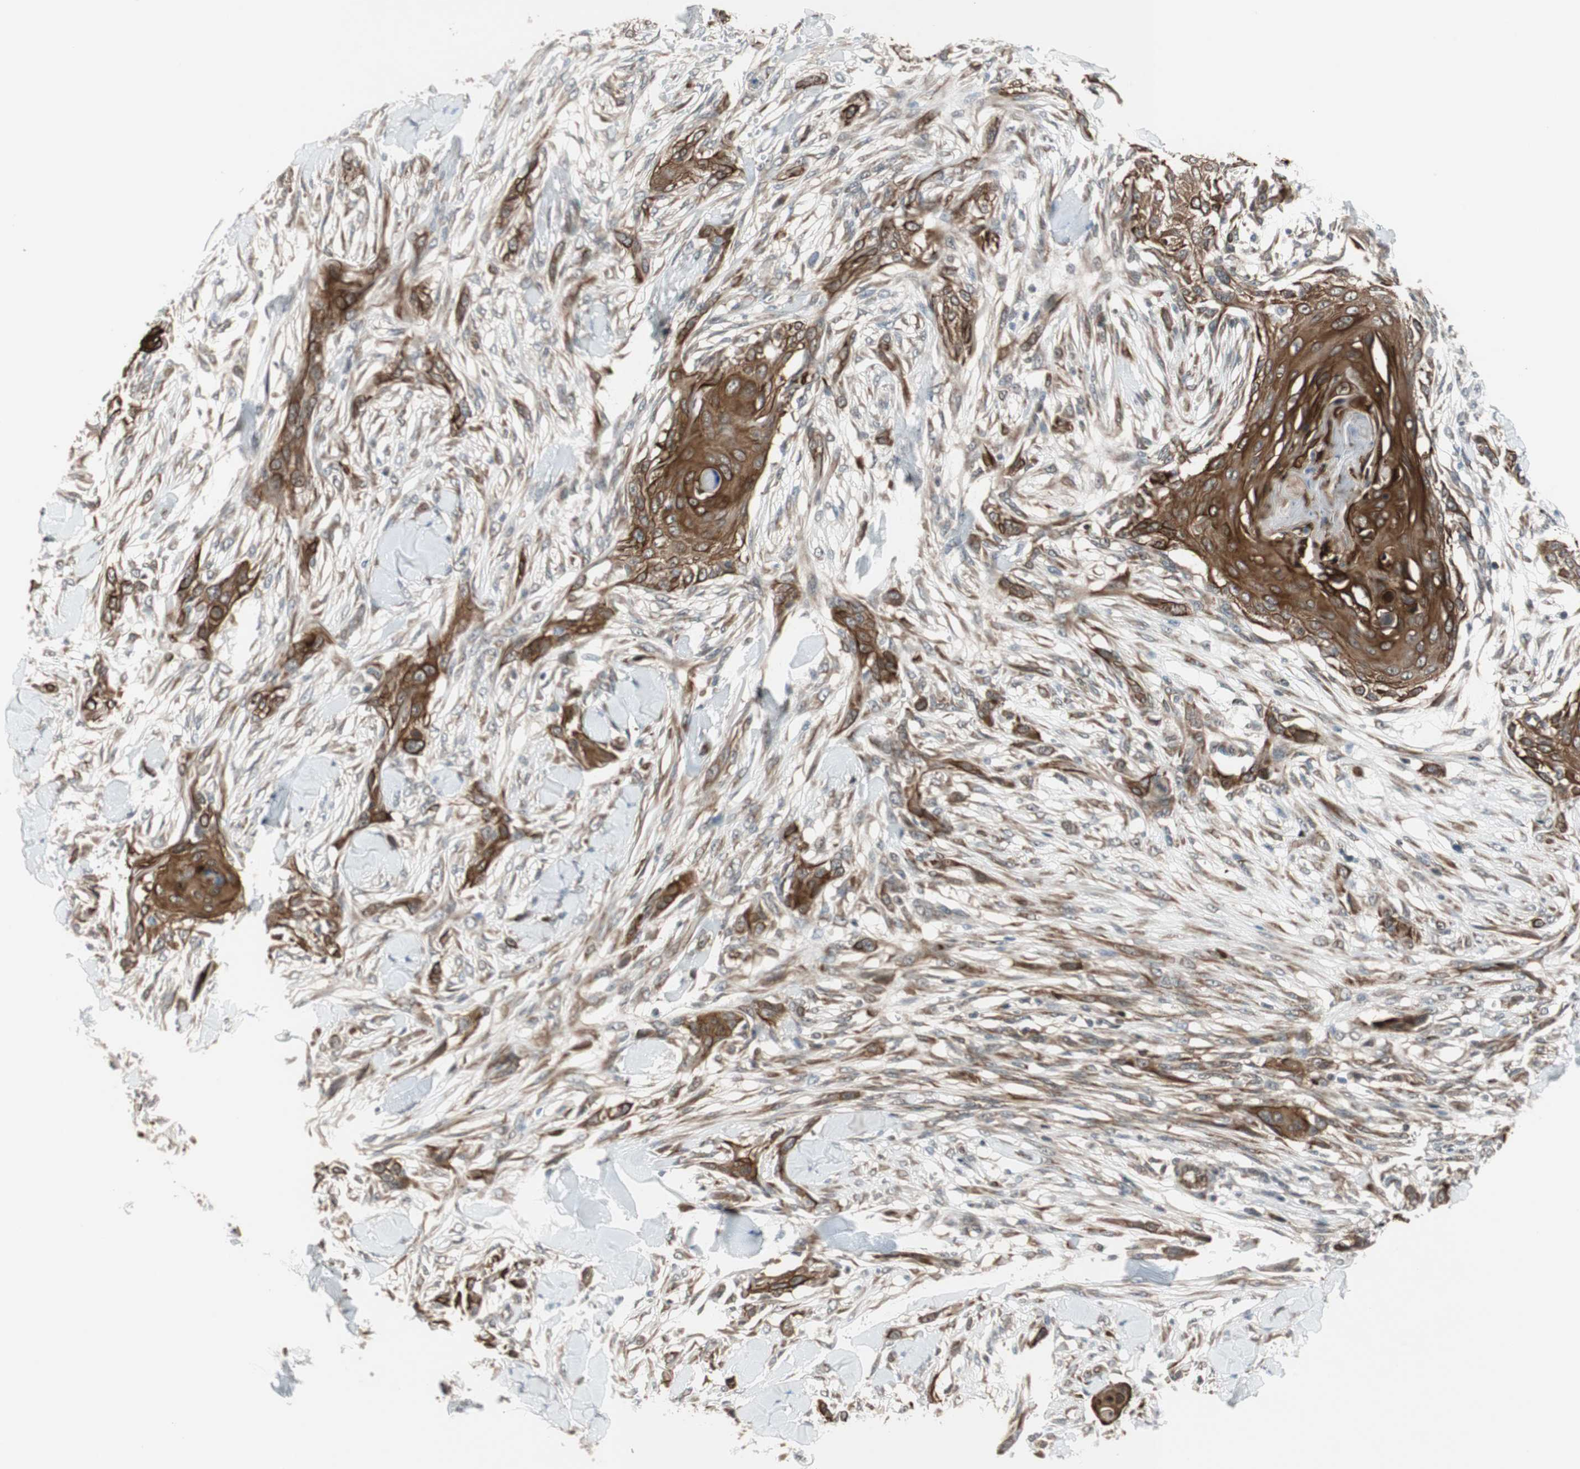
{"staining": {"intensity": "strong", "quantity": "25%-75%", "location": "cytoplasmic/membranous"}, "tissue": "skin cancer", "cell_type": "Tumor cells", "image_type": "cancer", "snomed": [{"axis": "morphology", "description": "Squamous cell carcinoma, NOS"}, {"axis": "topography", "description": "Skin"}], "caption": "Brown immunohistochemical staining in human skin cancer exhibits strong cytoplasmic/membranous expression in about 25%-75% of tumor cells.", "gene": "ZNF512B", "patient": {"sex": "female", "age": 59}}